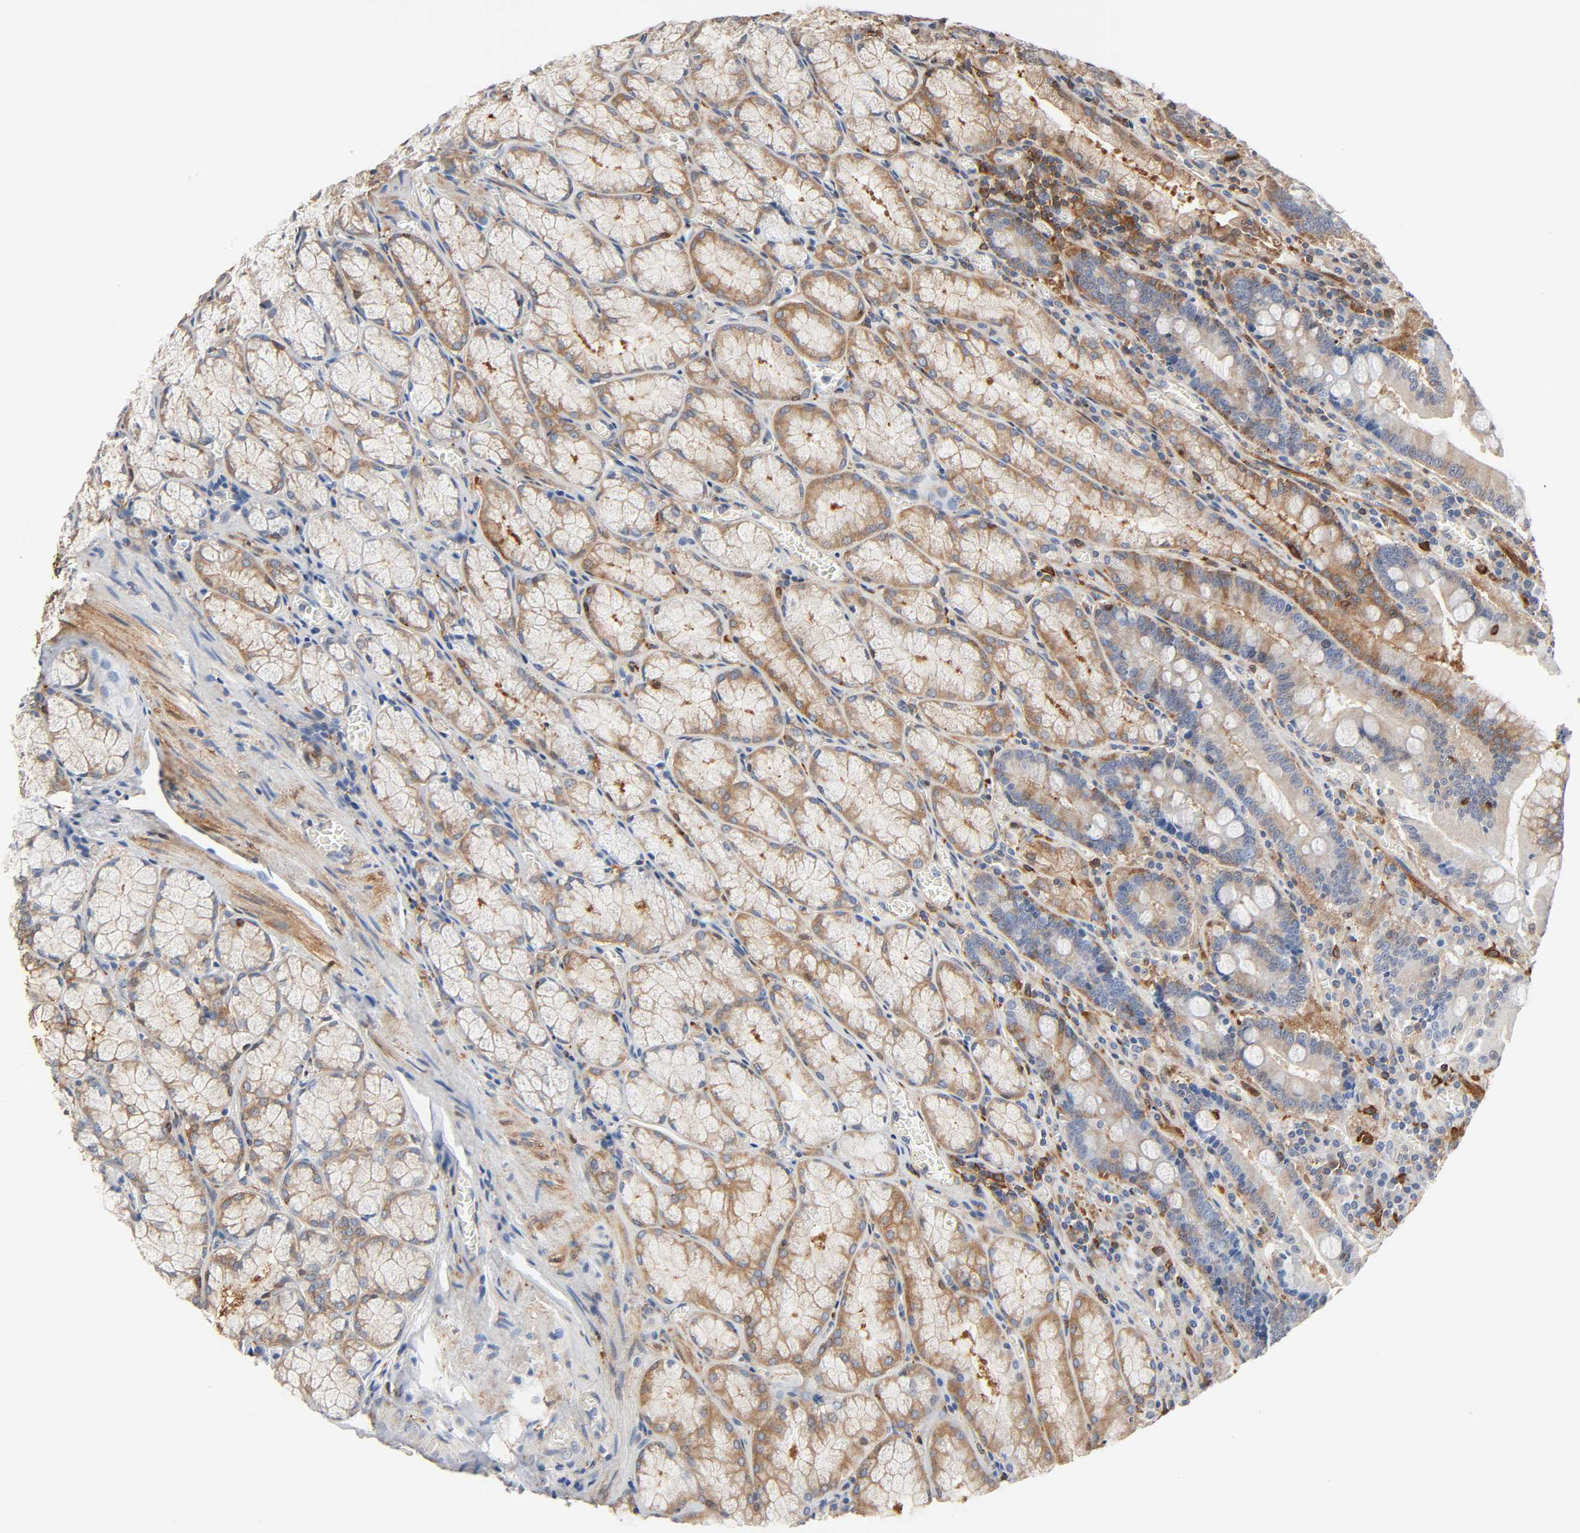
{"staining": {"intensity": "strong", "quantity": ">75%", "location": "cytoplasmic/membranous,nuclear"}, "tissue": "stomach", "cell_type": "Glandular cells", "image_type": "normal", "snomed": [{"axis": "morphology", "description": "Normal tissue, NOS"}, {"axis": "topography", "description": "Stomach, lower"}], "caption": "Protein expression analysis of benign stomach displays strong cytoplasmic/membranous,nuclear expression in about >75% of glandular cells. (DAB (3,3'-diaminobenzidine) IHC, brown staining for protein, blue staining for nuclei).", "gene": "BIN1", "patient": {"sex": "male", "age": 56}}